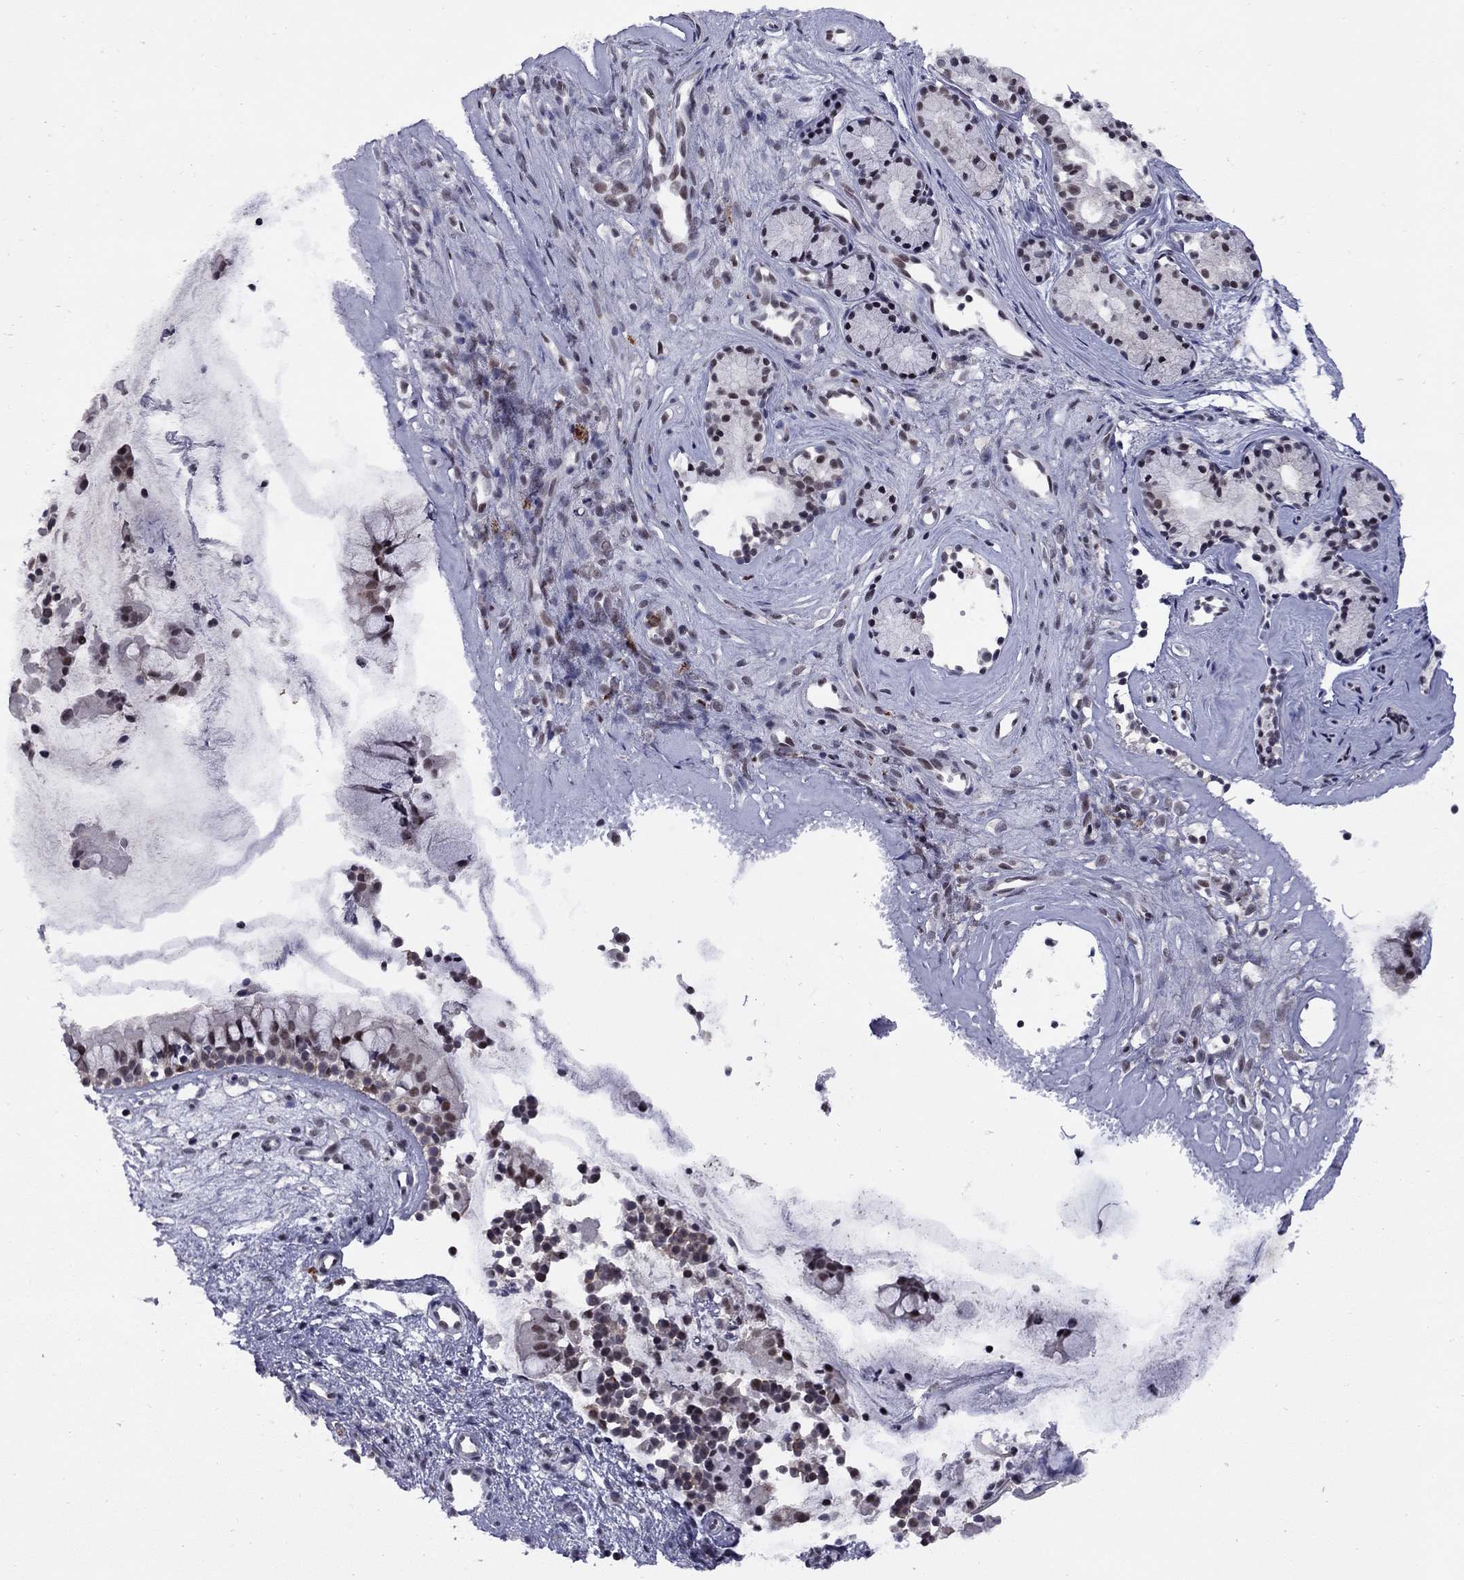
{"staining": {"intensity": "moderate", "quantity": "<25%", "location": "nuclear"}, "tissue": "nasopharynx", "cell_type": "Respiratory epithelial cells", "image_type": "normal", "snomed": [{"axis": "morphology", "description": "Normal tissue, NOS"}, {"axis": "topography", "description": "Nasopharynx"}], "caption": "A high-resolution histopathology image shows IHC staining of unremarkable nasopharynx, which shows moderate nuclear staining in approximately <25% of respiratory epithelial cells. The staining was performed using DAB (3,3'-diaminobenzidine), with brown indicating positive protein expression. Nuclei are stained blue with hematoxylin.", "gene": "TAF9", "patient": {"sex": "female", "age": 52}}